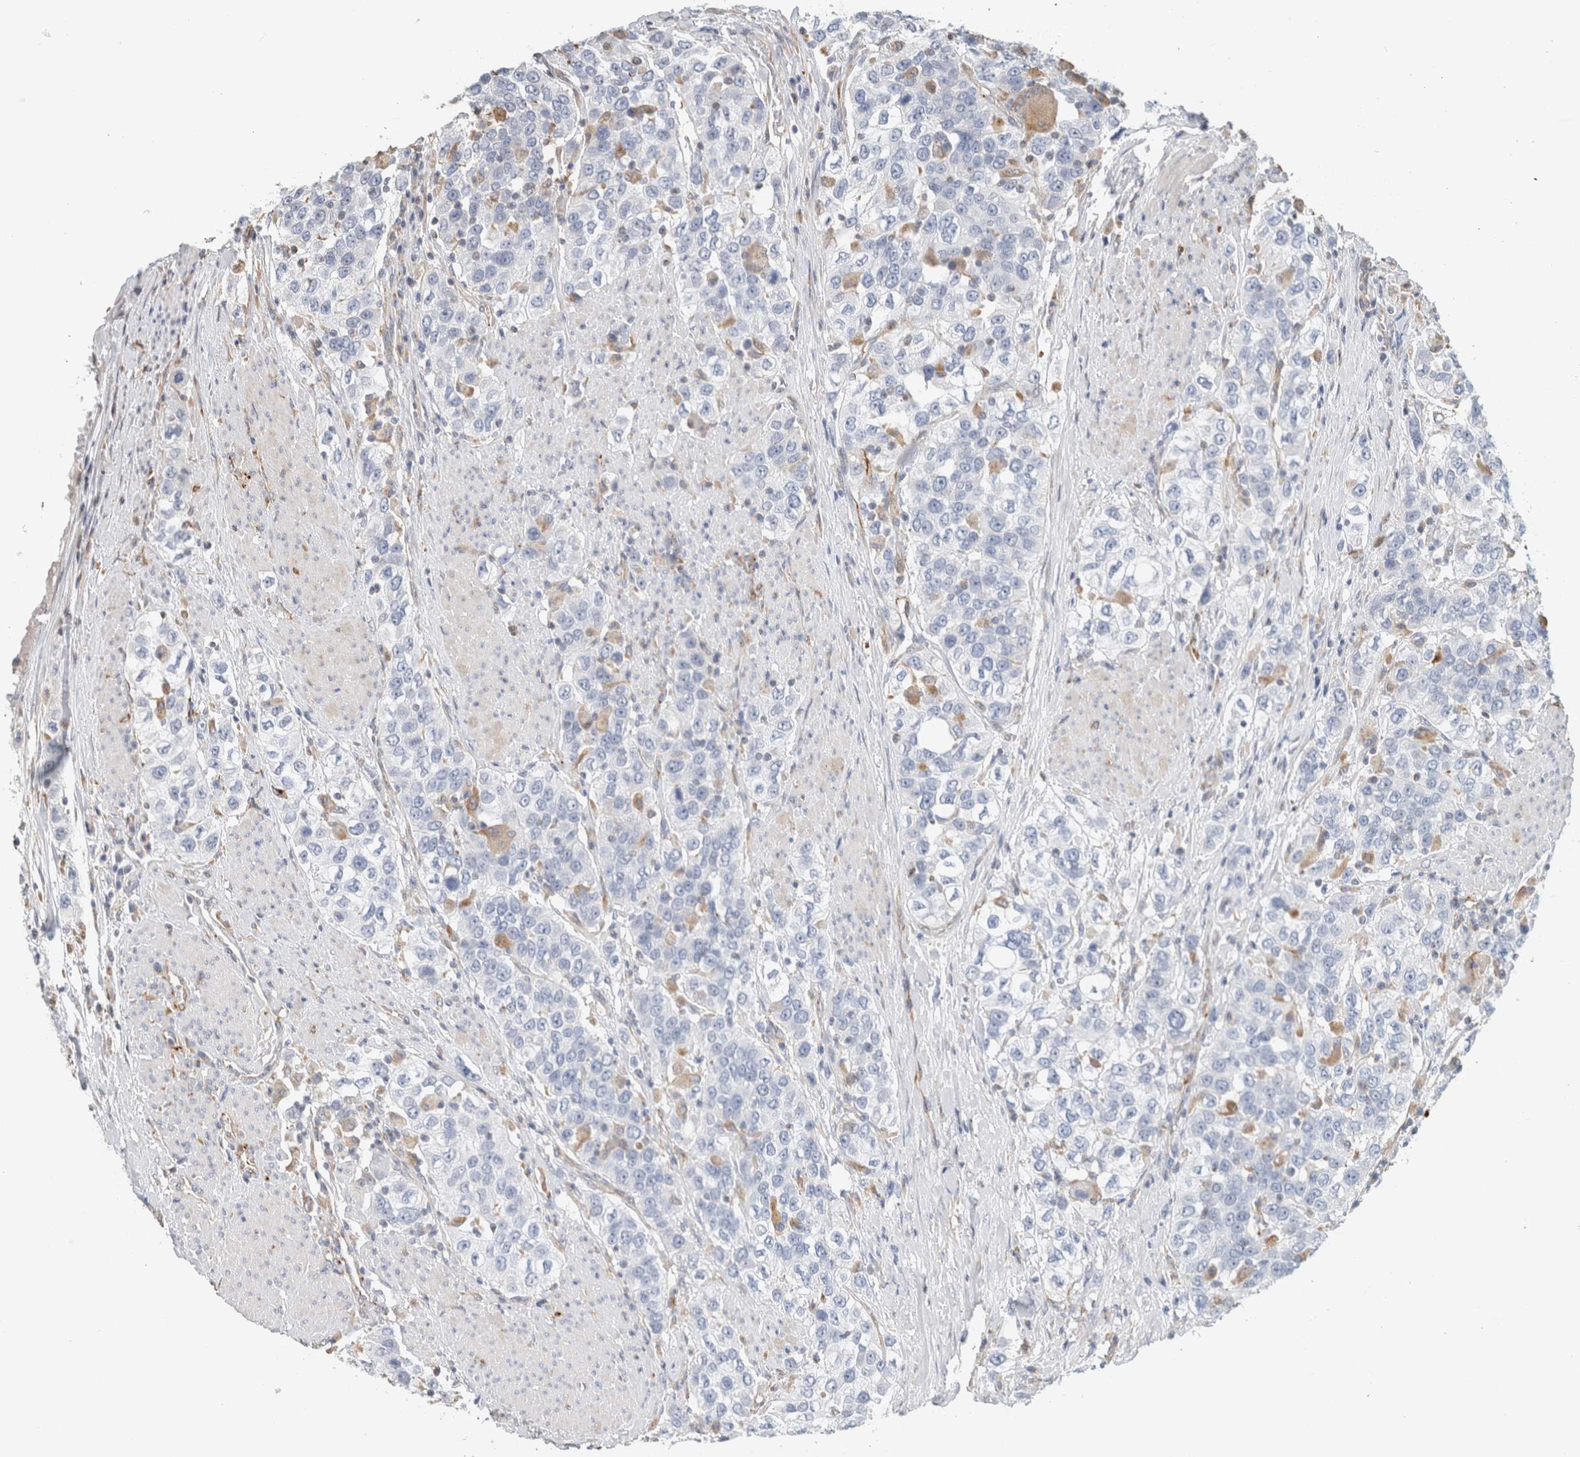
{"staining": {"intensity": "negative", "quantity": "none", "location": "none"}, "tissue": "urothelial cancer", "cell_type": "Tumor cells", "image_type": "cancer", "snomed": [{"axis": "morphology", "description": "Urothelial carcinoma, High grade"}, {"axis": "topography", "description": "Urinary bladder"}], "caption": "High-grade urothelial carcinoma was stained to show a protein in brown. There is no significant staining in tumor cells.", "gene": "LY86", "patient": {"sex": "female", "age": 80}}